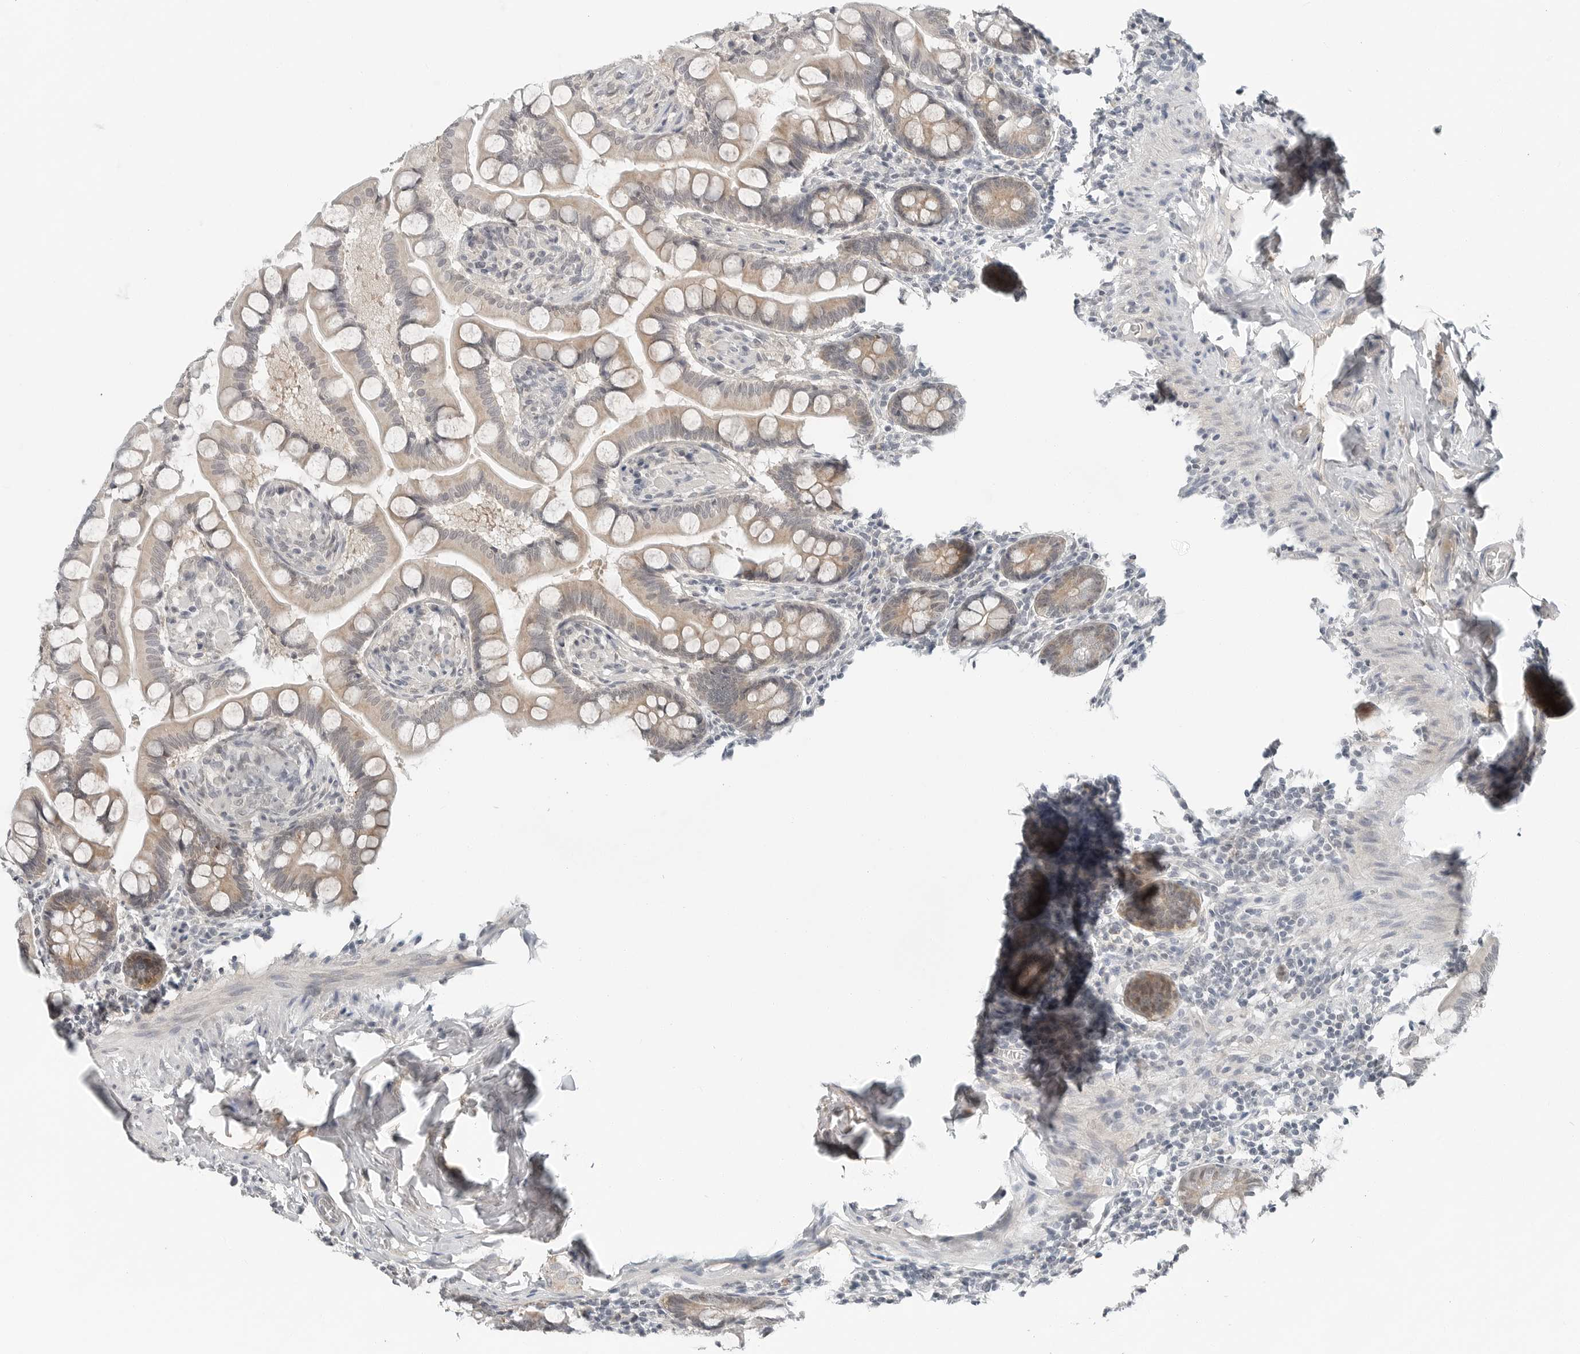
{"staining": {"intensity": "moderate", "quantity": "25%-75%", "location": "cytoplasmic/membranous"}, "tissue": "small intestine", "cell_type": "Glandular cells", "image_type": "normal", "snomed": [{"axis": "morphology", "description": "Normal tissue, NOS"}, {"axis": "topography", "description": "Small intestine"}], "caption": "Glandular cells reveal medium levels of moderate cytoplasmic/membranous expression in about 25%-75% of cells in benign small intestine.", "gene": "FCRLB", "patient": {"sex": "male", "age": 41}}